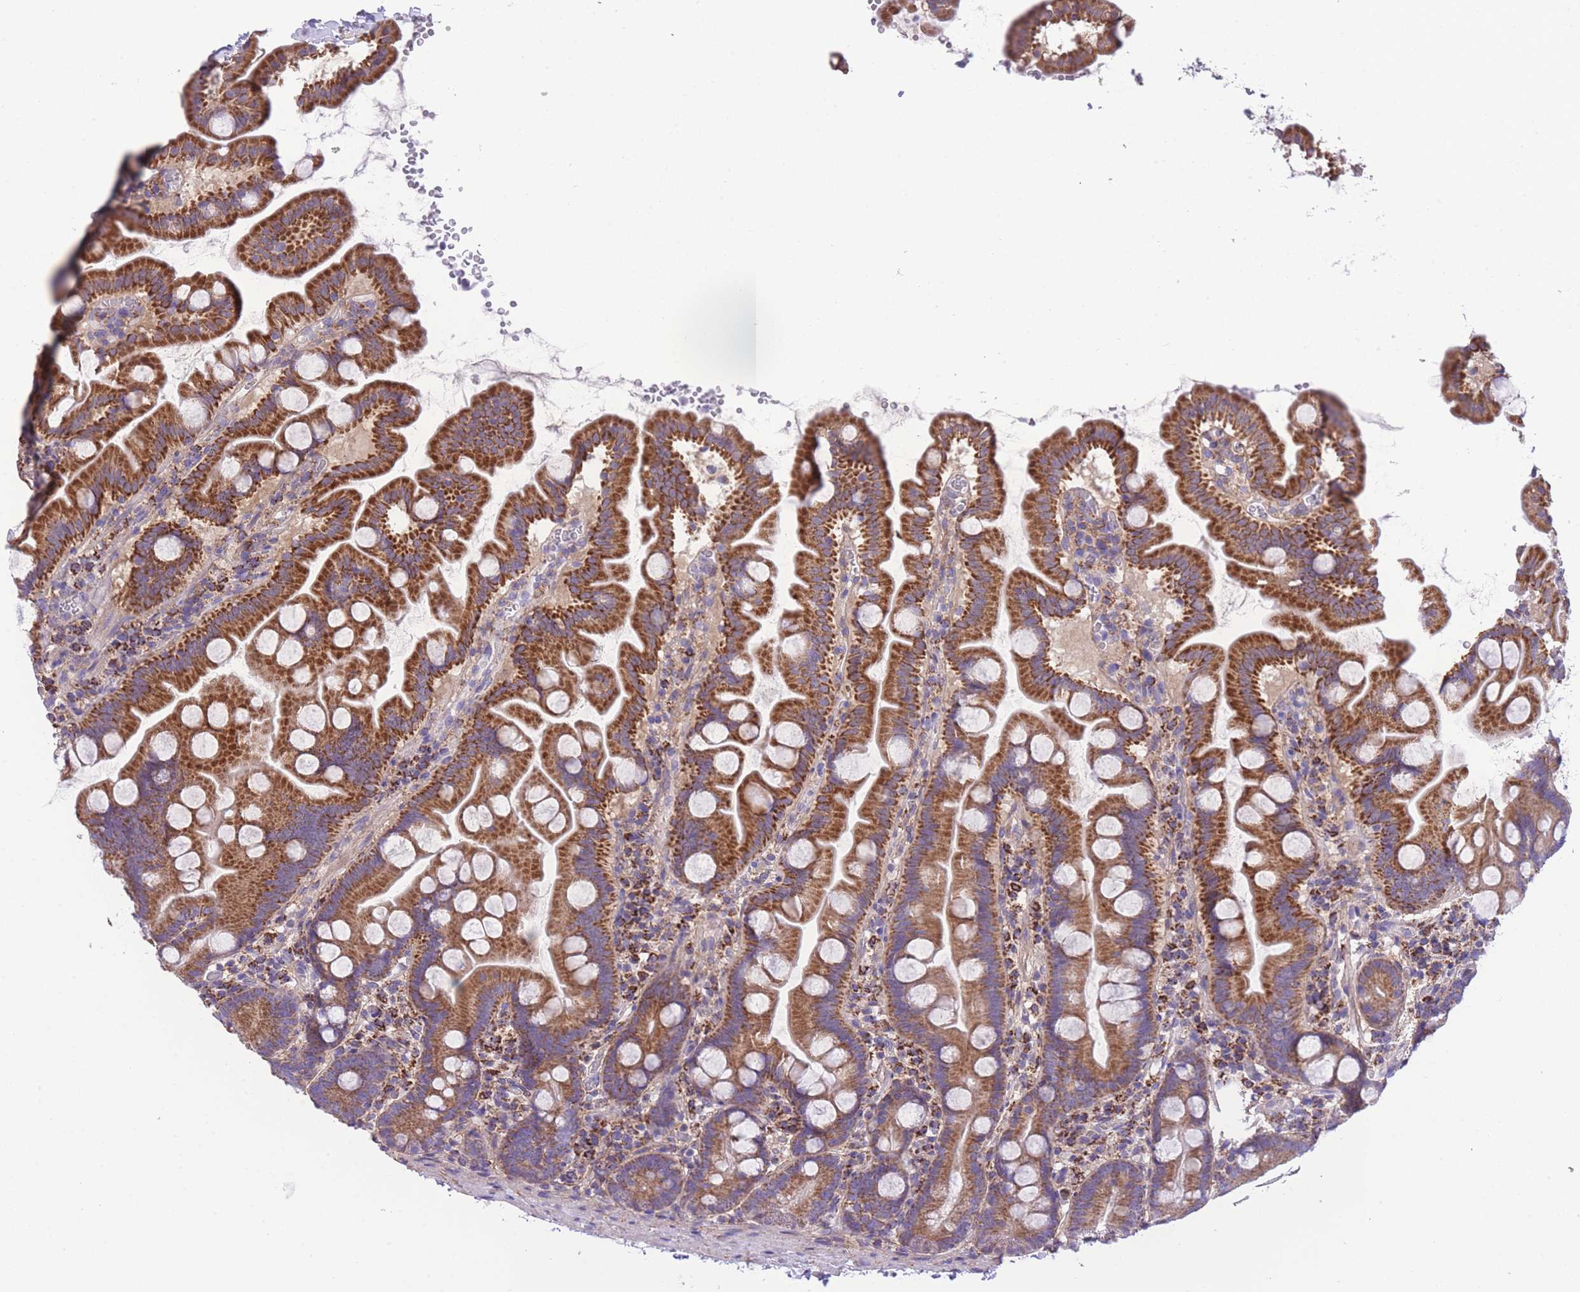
{"staining": {"intensity": "strong", "quantity": ">75%", "location": "cytoplasmic/membranous"}, "tissue": "small intestine", "cell_type": "Glandular cells", "image_type": "normal", "snomed": [{"axis": "morphology", "description": "Normal tissue, NOS"}, {"axis": "topography", "description": "Small intestine"}], "caption": "IHC image of normal small intestine: human small intestine stained using immunohistochemistry (IHC) demonstrates high levels of strong protein expression localized specifically in the cytoplasmic/membranous of glandular cells, appearing as a cytoplasmic/membranous brown color.", "gene": "ST3GAL3", "patient": {"sex": "female", "age": 68}}